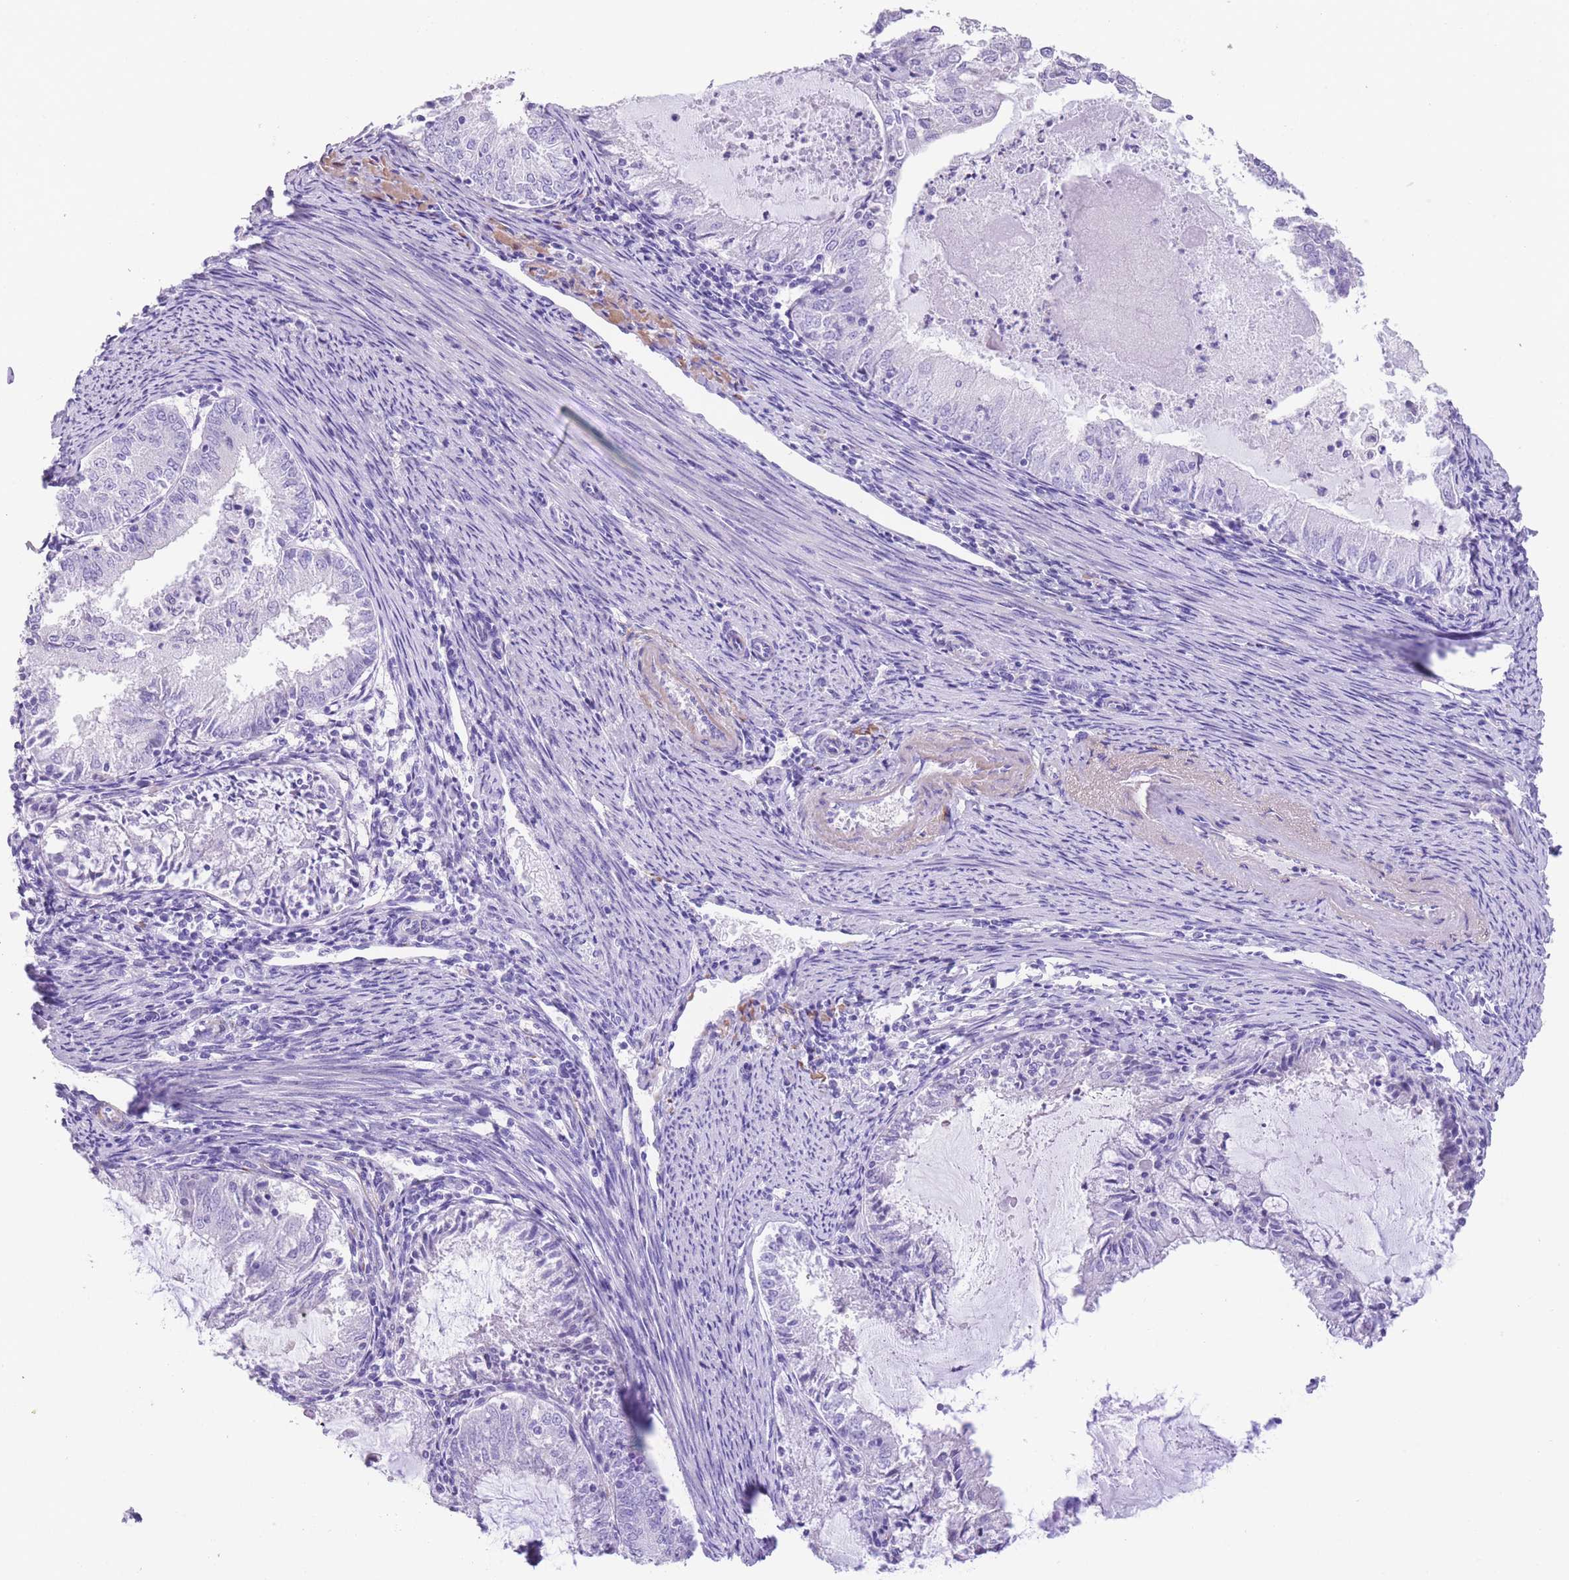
{"staining": {"intensity": "negative", "quantity": "none", "location": "none"}, "tissue": "endometrial cancer", "cell_type": "Tumor cells", "image_type": "cancer", "snomed": [{"axis": "morphology", "description": "Adenocarcinoma, NOS"}, {"axis": "topography", "description": "Endometrium"}], "caption": "High power microscopy image of an immunohistochemistry photomicrograph of endometrial cancer (adenocarcinoma), revealing no significant expression in tumor cells.", "gene": "RAI2", "patient": {"sex": "female", "age": 57}}